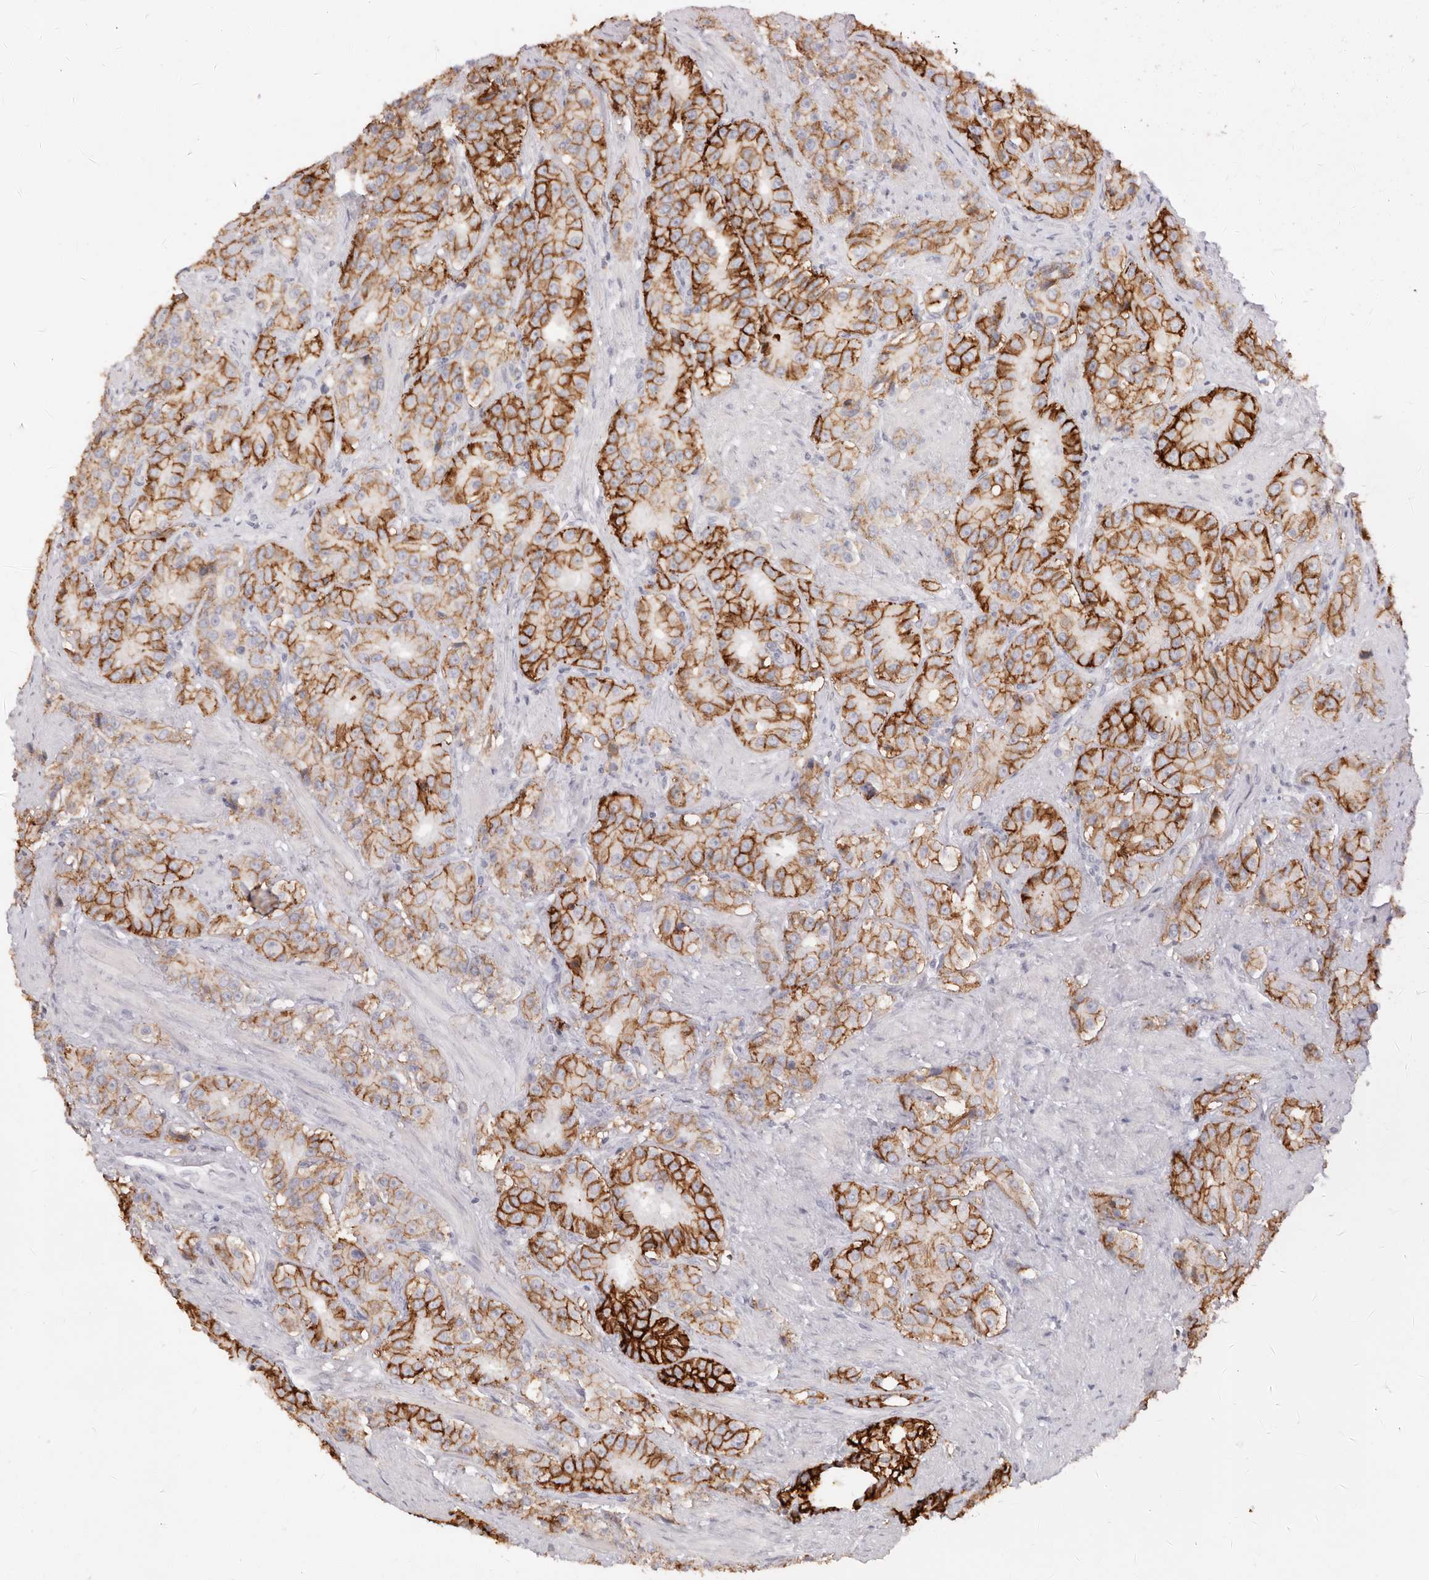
{"staining": {"intensity": "strong", "quantity": ">75%", "location": "cytoplasmic/membranous"}, "tissue": "prostate cancer", "cell_type": "Tumor cells", "image_type": "cancer", "snomed": [{"axis": "morphology", "description": "Adenocarcinoma, High grade"}, {"axis": "topography", "description": "Prostate"}], "caption": "This histopathology image shows prostate cancer stained with immunohistochemistry (IHC) to label a protein in brown. The cytoplasmic/membranous of tumor cells show strong positivity for the protein. Nuclei are counter-stained blue.", "gene": "EPCAM", "patient": {"sex": "male", "age": 60}}